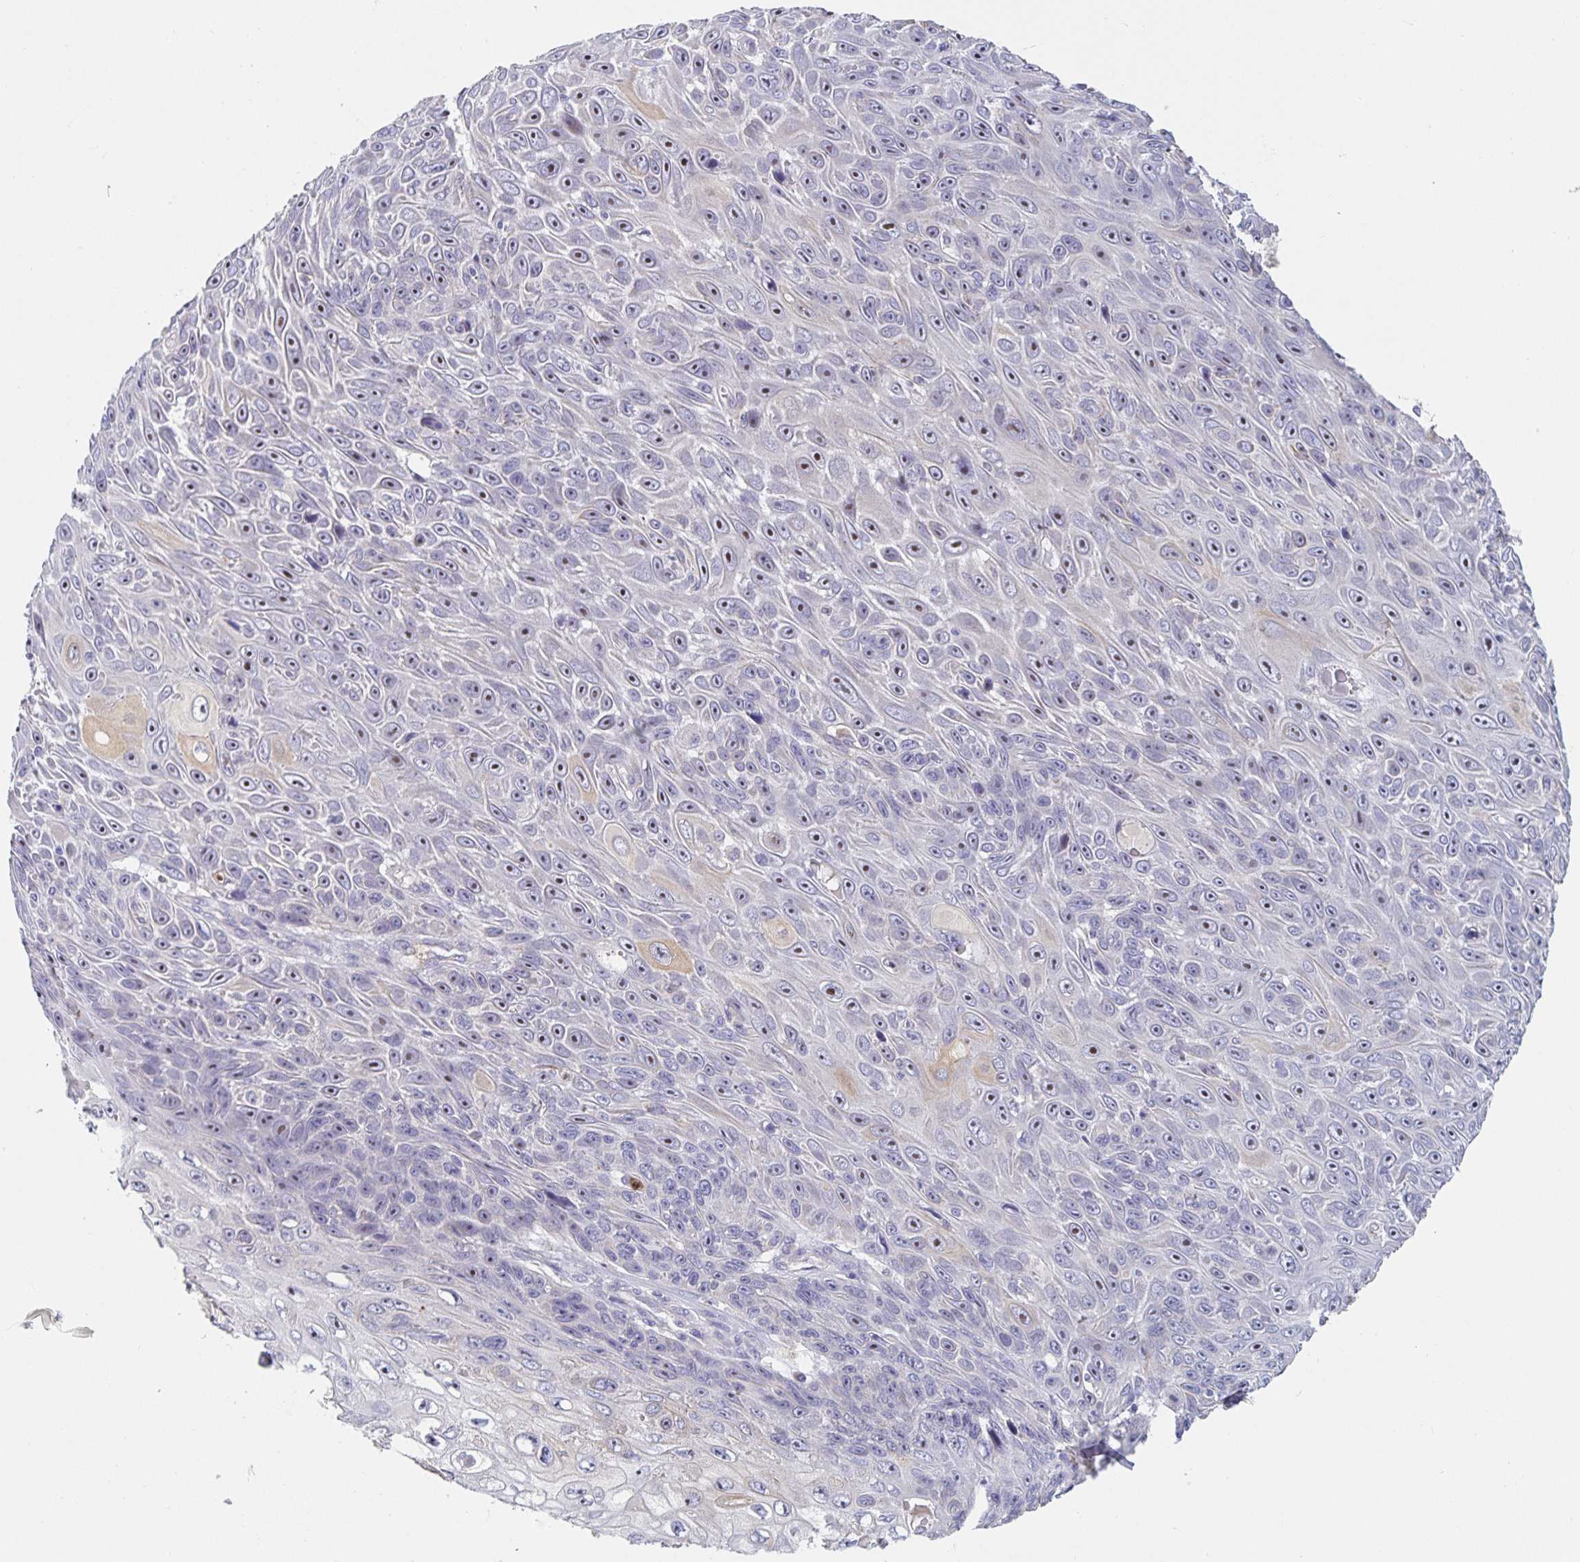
{"staining": {"intensity": "weak", "quantity": "25%-75%", "location": "nuclear"}, "tissue": "skin cancer", "cell_type": "Tumor cells", "image_type": "cancer", "snomed": [{"axis": "morphology", "description": "Squamous cell carcinoma, NOS"}, {"axis": "topography", "description": "Skin"}], "caption": "Skin squamous cell carcinoma stained with a brown dye shows weak nuclear positive staining in approximately 25%-75% of tumor cells.", "gene": "CDC42BPG", "patient": {"sex": "male", "age": 82}}